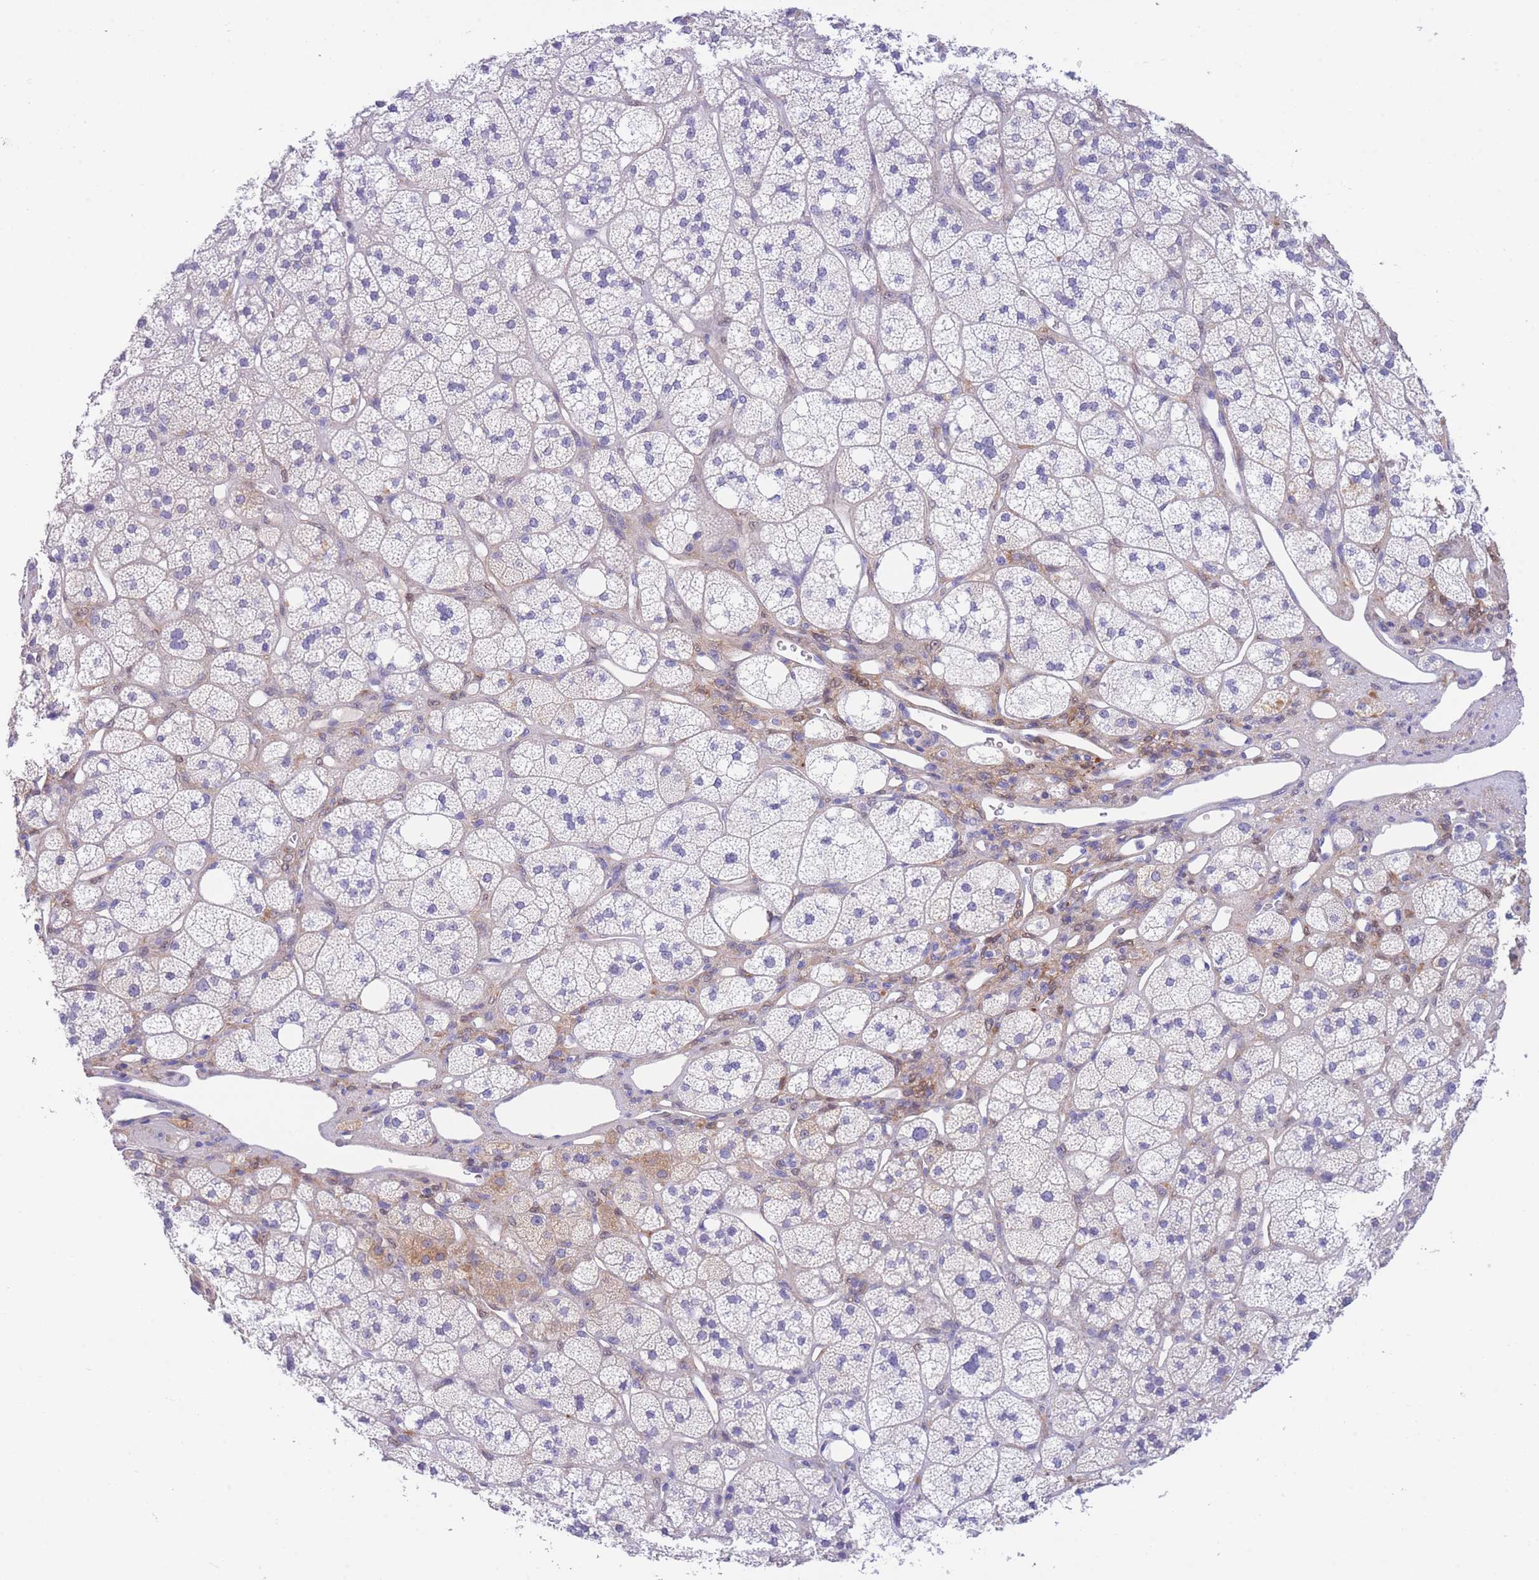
{"staining": {"intensity": "negative", "quantity": "none", "location": "none"}, "tissue": "adrenal gland", "cell_type": "Glandular cells", "image_type": "normal", "snomed": [{"axis": "morphology", "description": "Normal tissue, NOS"}, {"axis": "topography", "description": "Adrenal gland"}], "caption": "Histopathology image shows no significant protein positivity in glandular cells of normal adrenal gland.", "gene": "PCDHB3", "patient": {"sex": "male", "age": 61}}